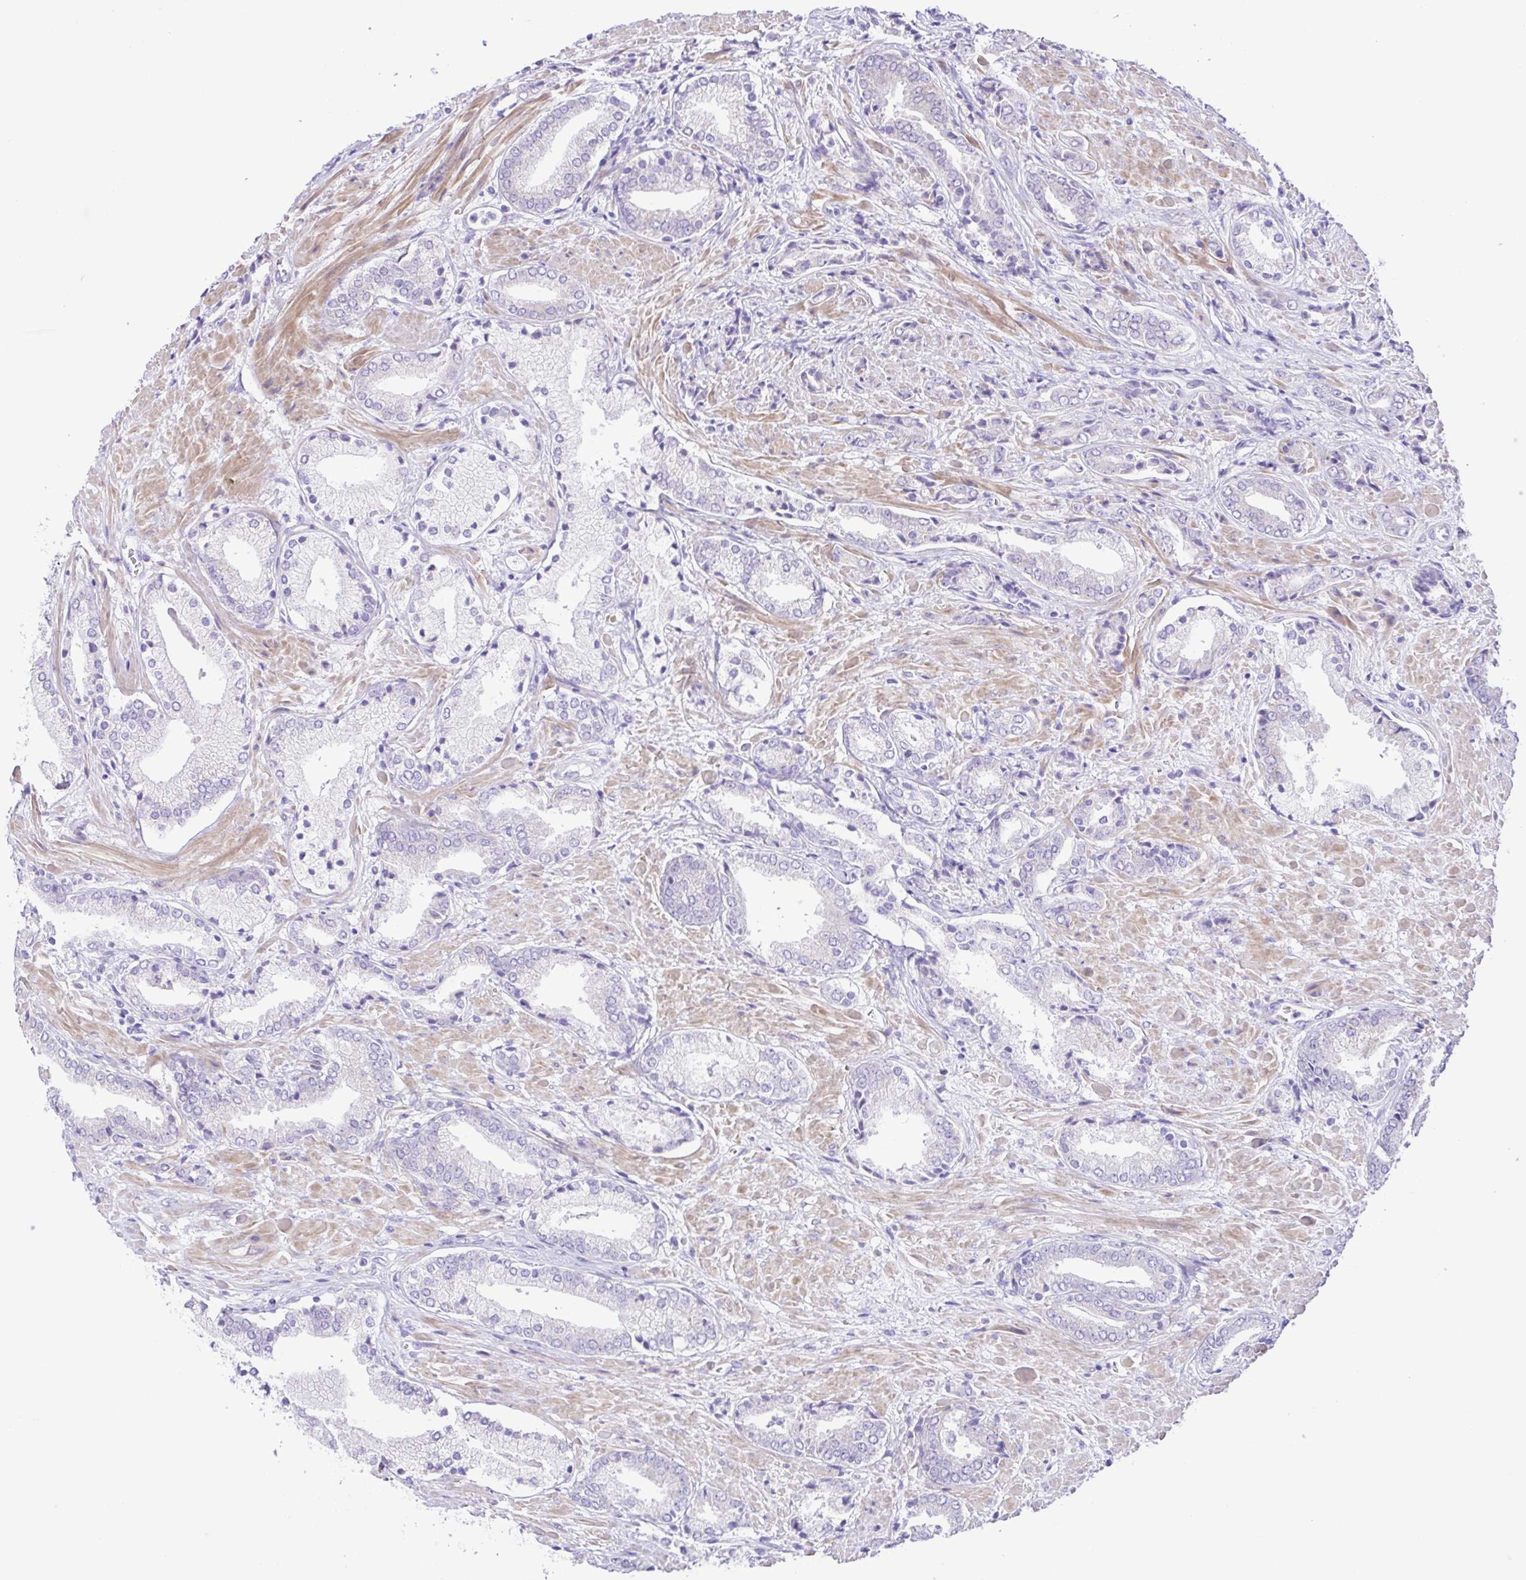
{"staining": {"intensity": "negative", "quantity": "none", "location": "none"}, "tissue": "prostate cancer", "cell_type": "Tumor cells", "image_type": "cancer", "snomed": [{"axis": "morphology", "description": "Adenocarcinoma, High grade"}, {"axis": "topography", "description": "Prostate"}], "caption": "Immunohistochemical staining of human prostate cancer shows no significant staining in tumor cells.", "gene": "ISM2", "patient": {"sex": "male", "age": 56}}